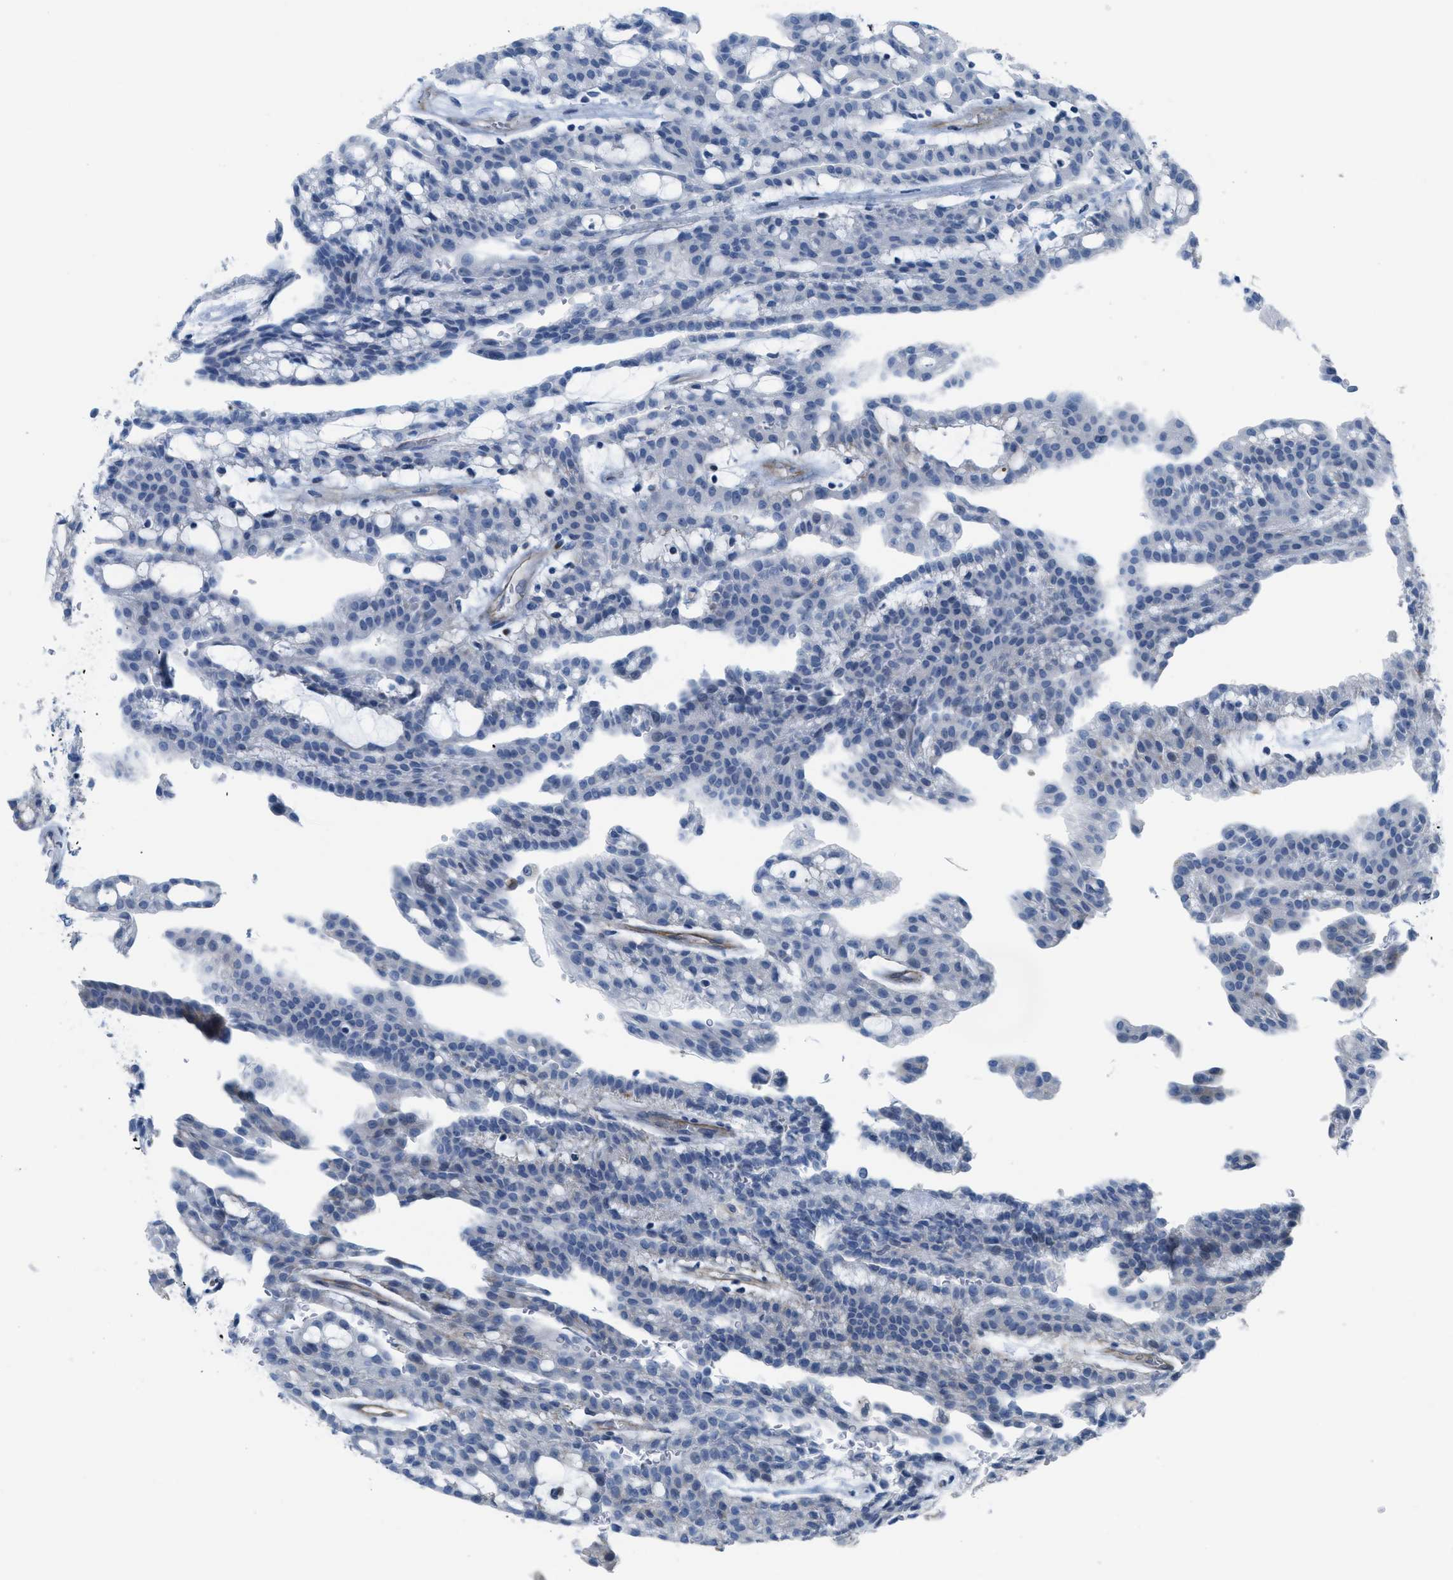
{"staining": {"intensity": "negative", "quantity": "none", "location": "none"}, "tissue": "renal cancer", "cell_type": "Tumor cells", "image_type": "cancer", "snomed": [{"axis": "morphology", "description": "Adenocarcinoma, NOS"}, {"axis": "topography", "description": "Kidney"}], "caption": "Immunohistochemistry micrograph of renal adenocarcinoma stained for a protein (brown), which exhibits no staining in tumor cells.", "gene": "SLC12A1", "patient": {"sex": "male", "age": 63}}